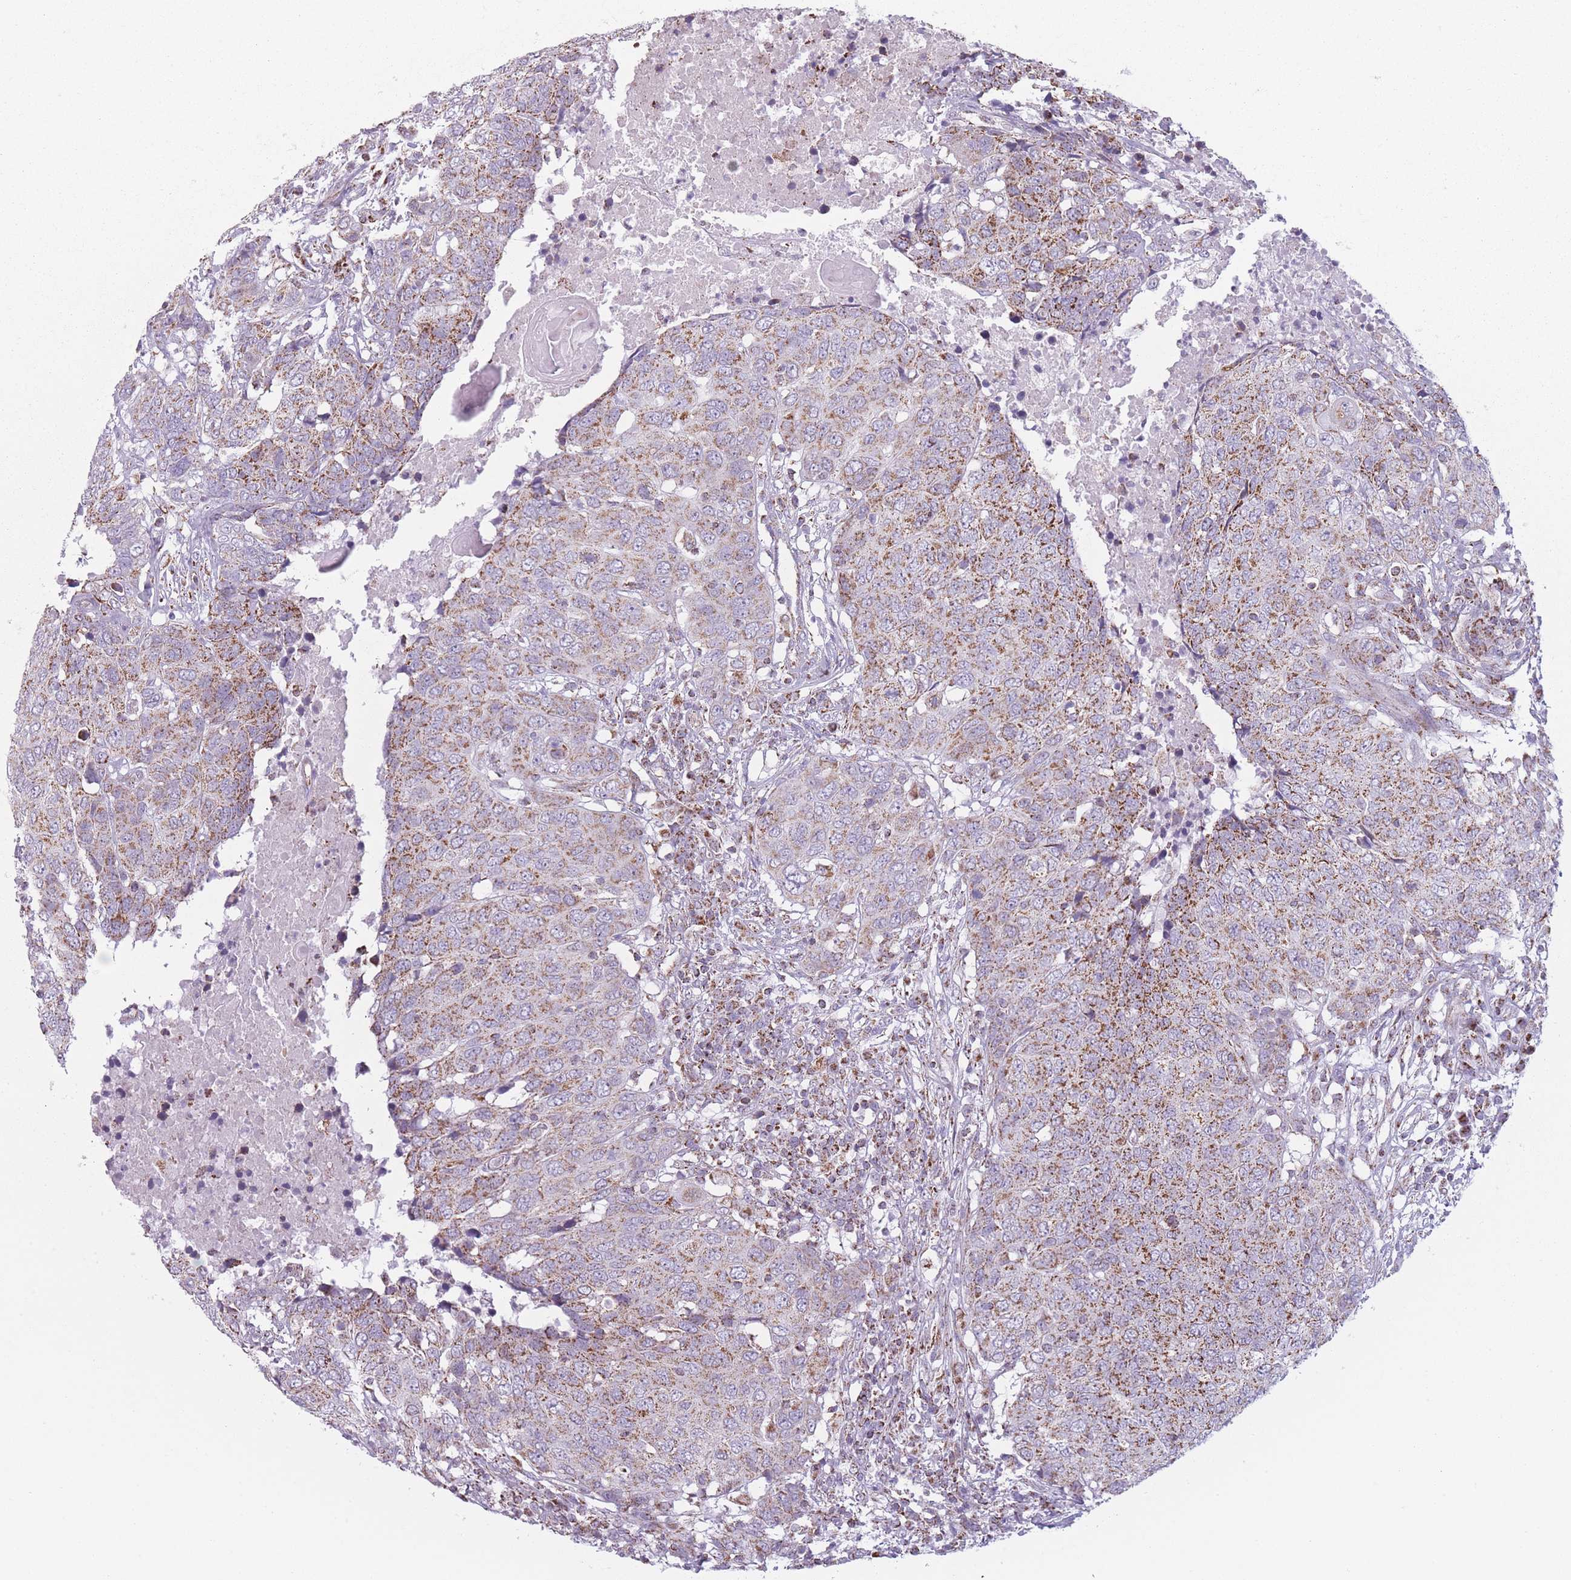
{"staining": {"intensity": "moderate", "quantity": ">75%", "location": "cytoplasmic/membranous"}, "tissue": "head and neck cancer", "cell_type": "Tumor cells", "image_type": "cancer", "snomed": [{"axis": "morphology", "description": "Squamous cell carcinoma, NOS"}, {"axis": "topography", "description": "Head-Neck"}], "caption": "Protein expression analysis of human squamous cell carcinoma (head and neck) reveals moderate cytoplasmic/membranous expression in approximately >75% of tumor cells. (DAB IHC with brightfield microscopy, high magnification).", "gene": "DCHS1", "patient": {"sex": "male", "age": 66}}